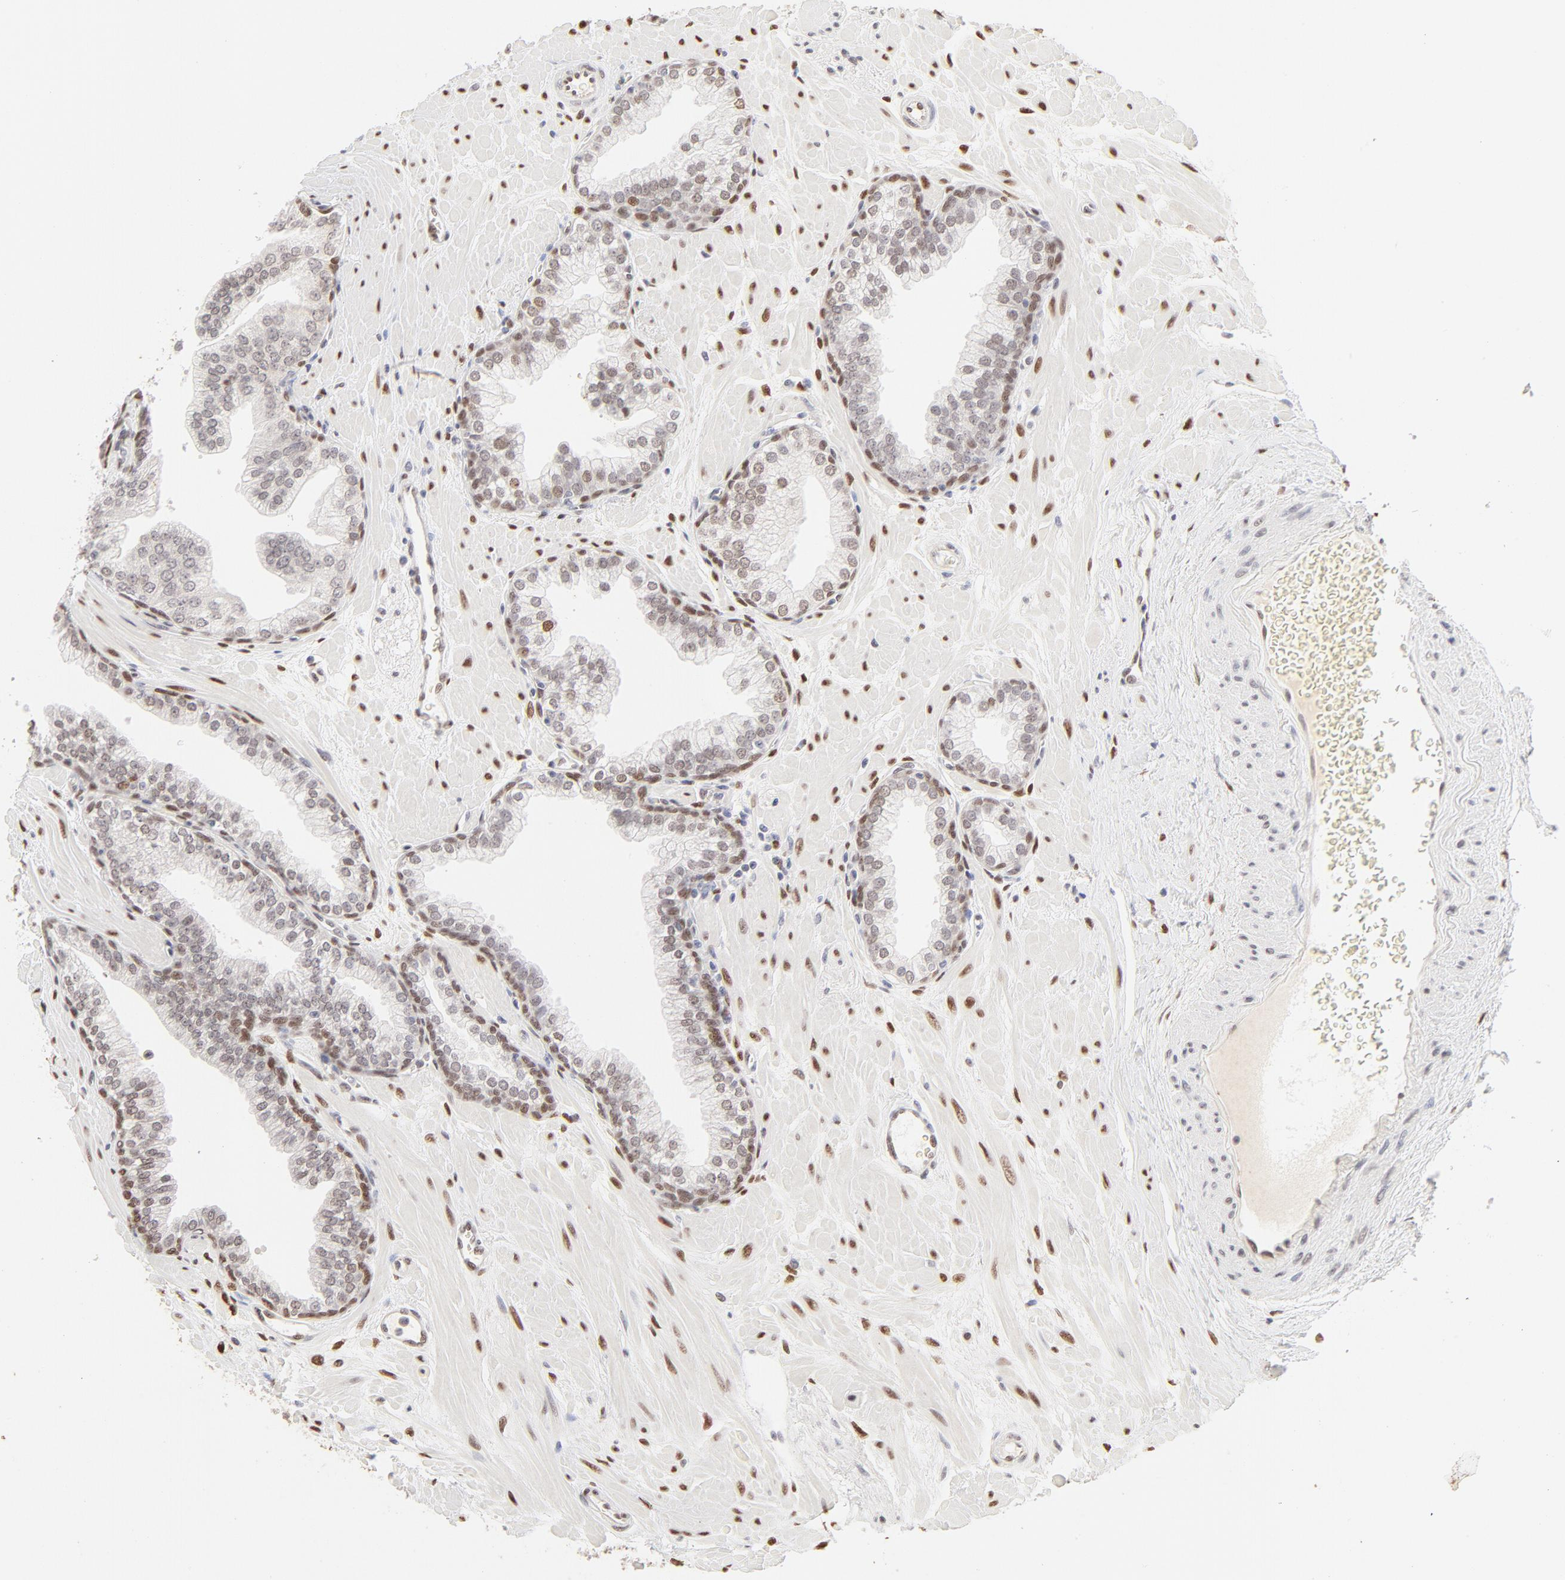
{"staining": {"intensity": "moderate", "quantity": "<25%", "location": "nuclear"}, "tissue": "prostate", "cell_type": "Glandular cells", "image_type": "normal", "snomed": [{"axis": "morphology", "description": "Normal tissue, NOS"}, {"axis": "topography", "description": "Prostate"}], "caption": "Immunohistochemical staining of unremarkable human prostate shows moderate nuclear protein positivity in approximately <25% of glandular cells.", "gene": "PBX1", "patient": {"sex": "male", "age": 60}}